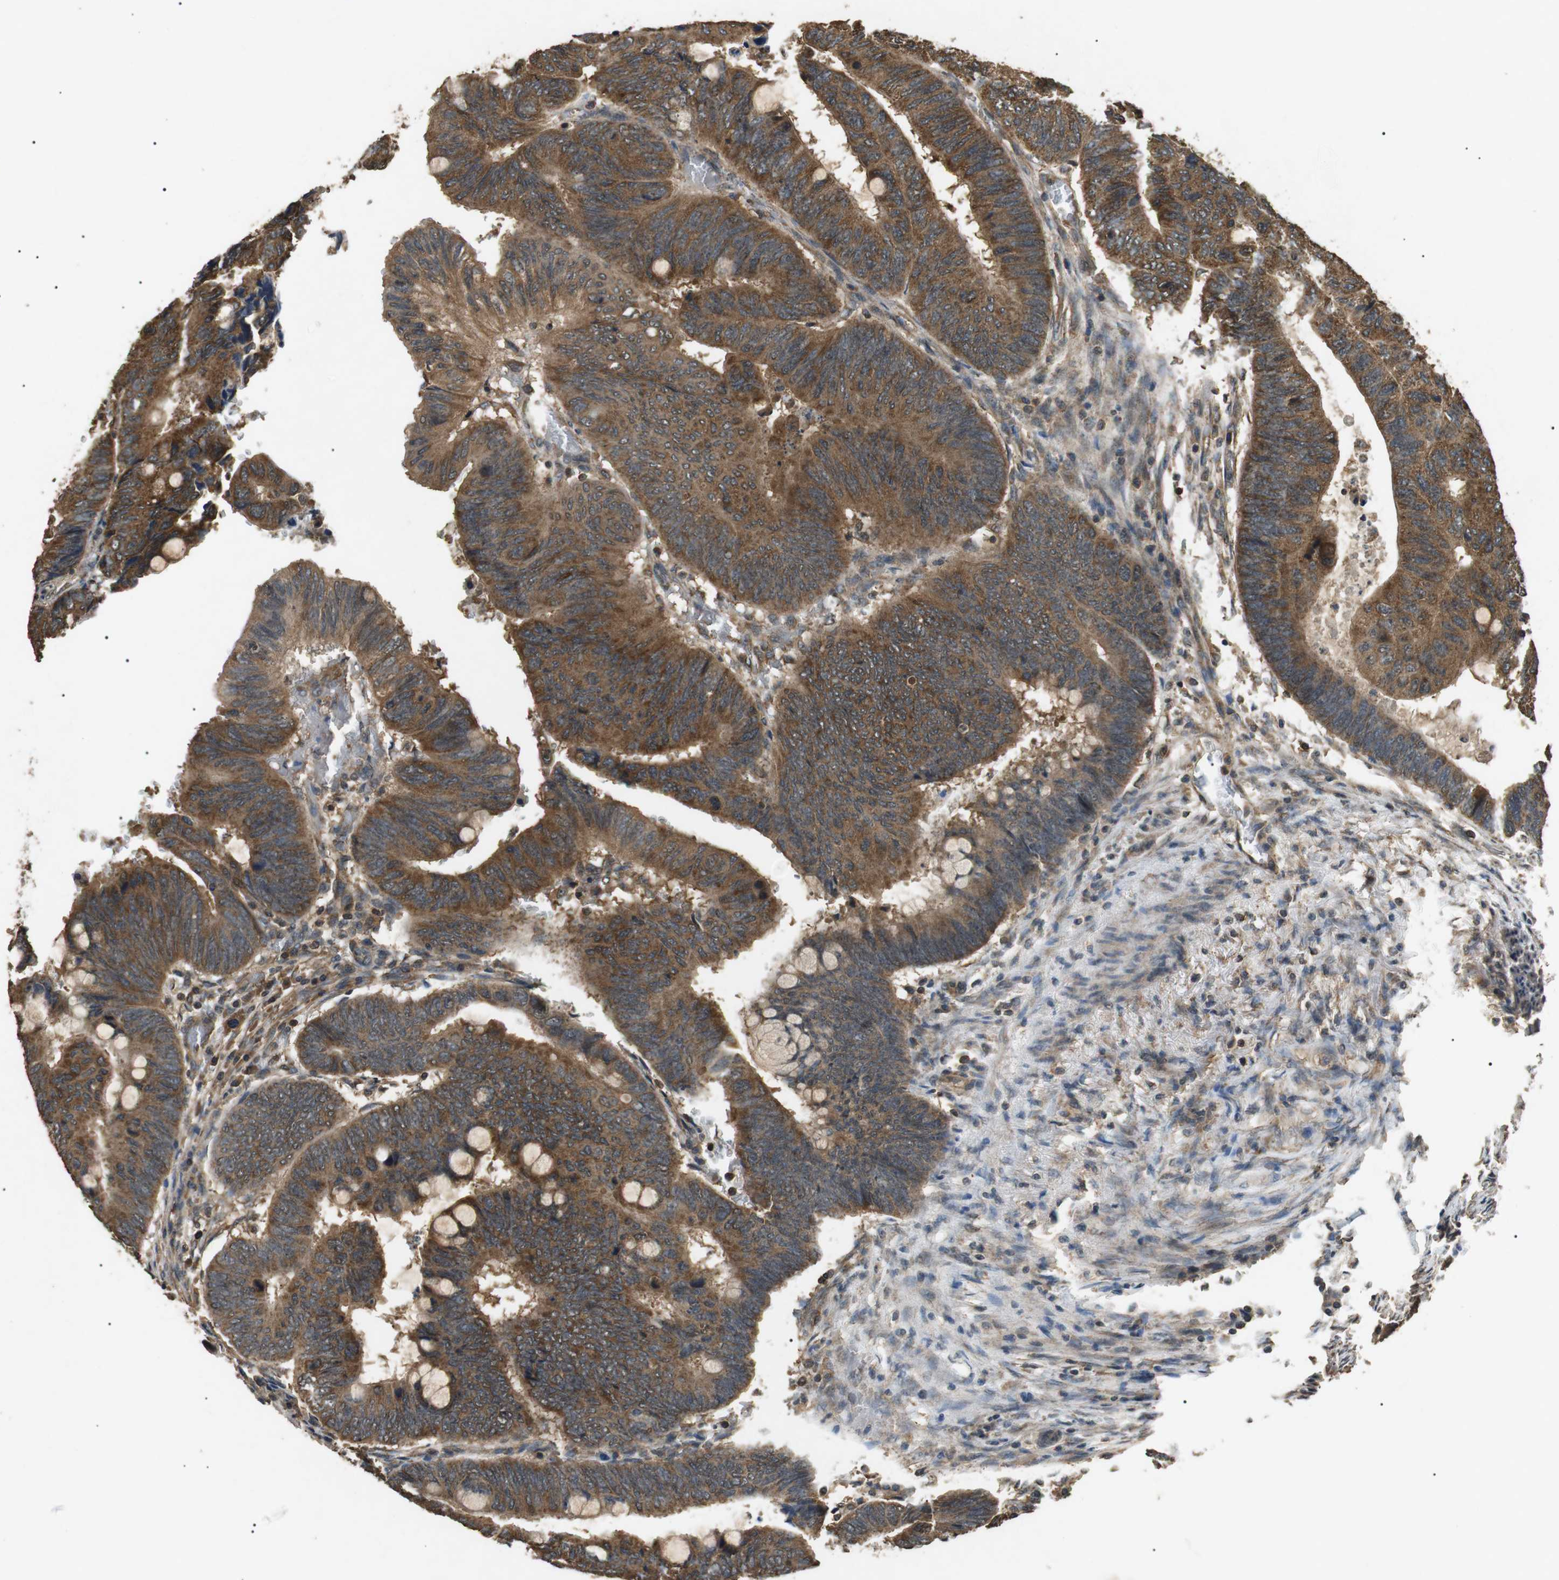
{"staining": {"intensity": "strong", "quantity": ">75%", "location": "cytoplasmic/membranous"}, "tissue": "colorectal cancer", "cell_type": "Tumor cells", "image_type": "cancer", "snomed": [{"axis": "morphology", "description": "Normal tissue, NOS"}, {"axis": "morphology", "description": "Adenocarcinoma, NOS"}, {"axis": "topography", "description": "Rectum"}, {"axis": "topography", "description": "Peripheral nerve tissue"}], "caption": "Immunohistochemical staining of human adenocarcinoma (colorectal) demonstrates high levels of strong cytoplasmic/membranous staining in about >75% of tumor cells. The staining was performed using DAB to visualize the protein expression in brown, while the nuclei were stained in blue with hematoxylin (Magnification: 20x).", "gene": "TBC1D15", "patient": {"sex": "male", "age": 92}}